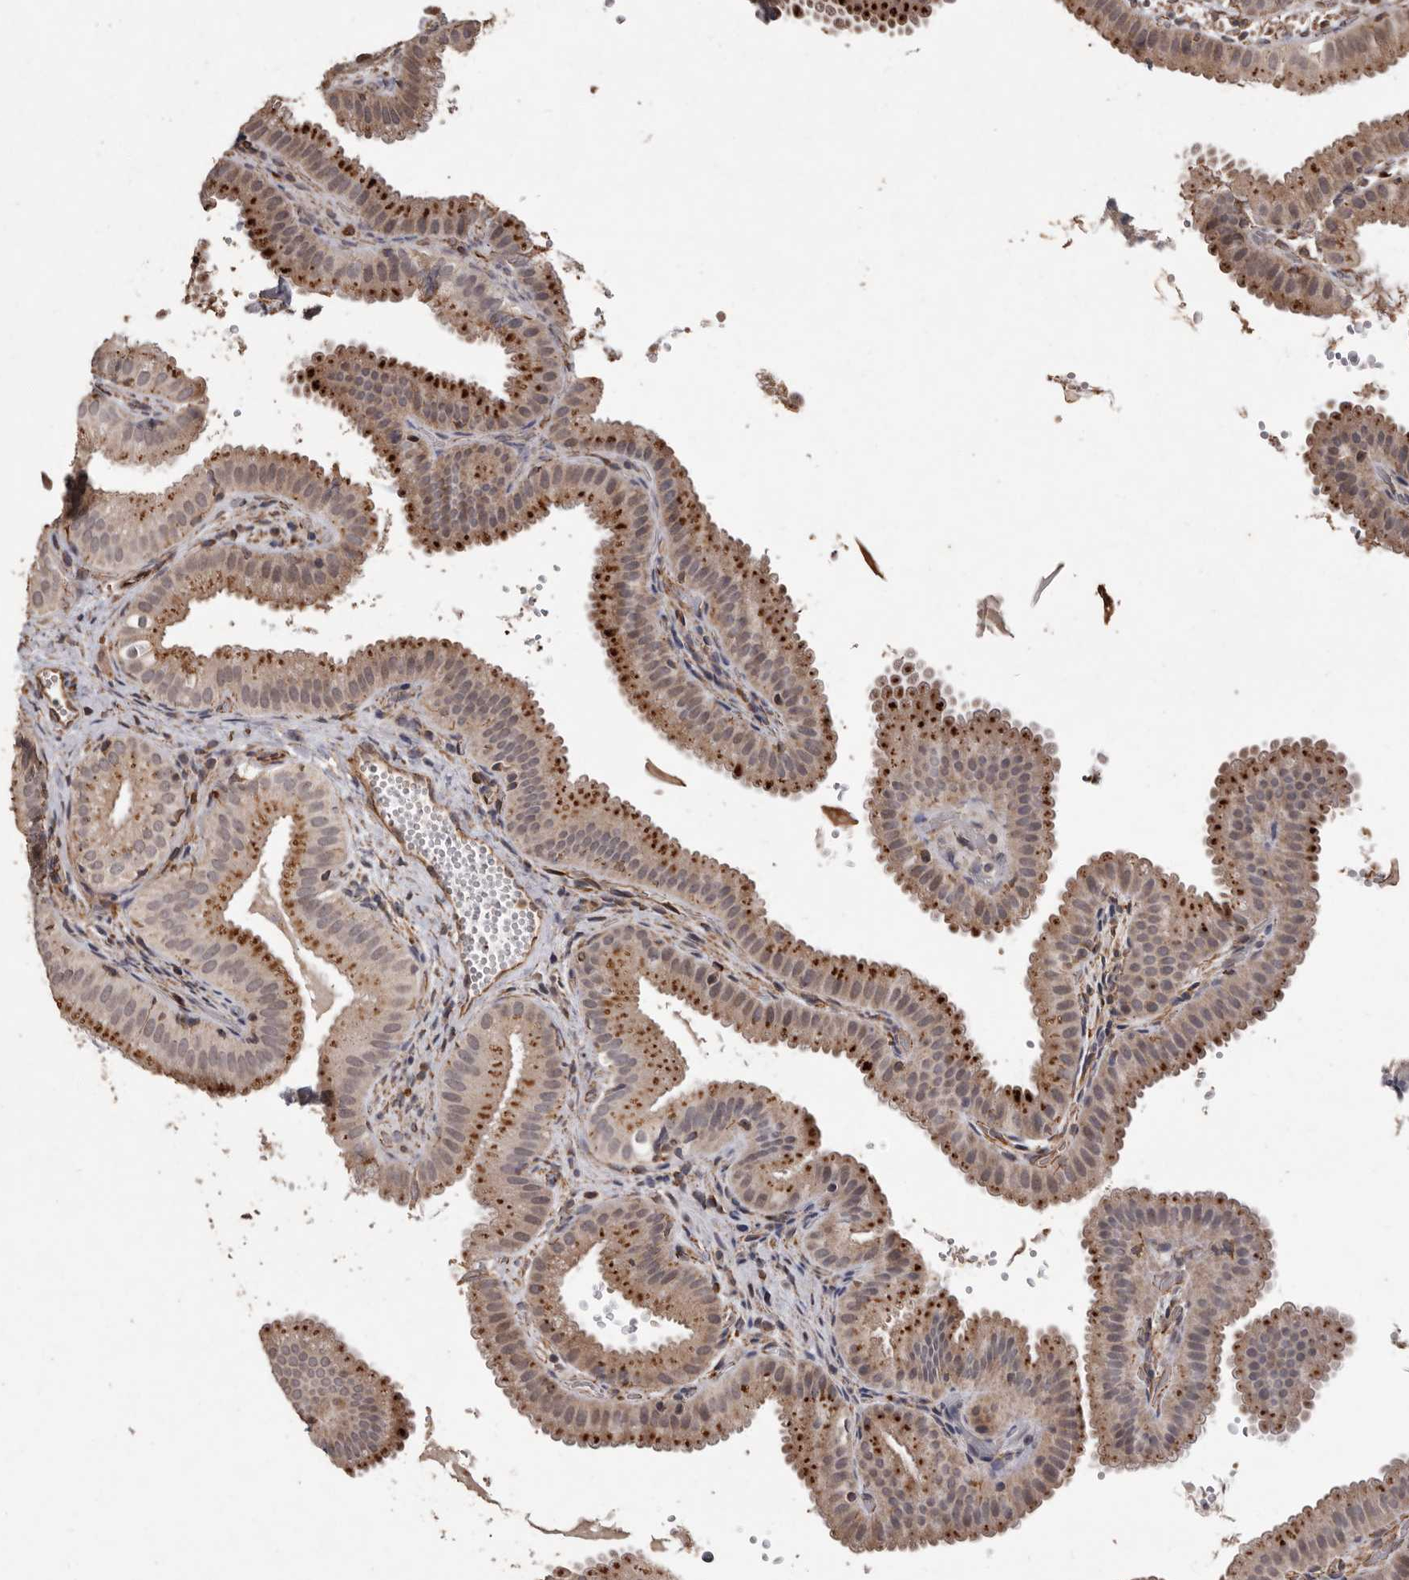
{"staining": {"intensity": "moderate", "quantity": ">75%", "location": "cytoplasmic/membranous"}, "tissue": "gallbladder", "cell_type": "Glandular cells", "image_type": "normal", "snomed": [{"axis": "morphology", "description": "Normal tissue, NOS"}, {"axis": "topography", "description": "Gallbladder"}], "caption": "Immunohistochemical staining of benign gallbladder reveals moderate cytoplasmic/membranous protein positivity in about >75% of glandular cells.", "gene": "BRAT1", "patient": {"sex": "female", "age": 30}}